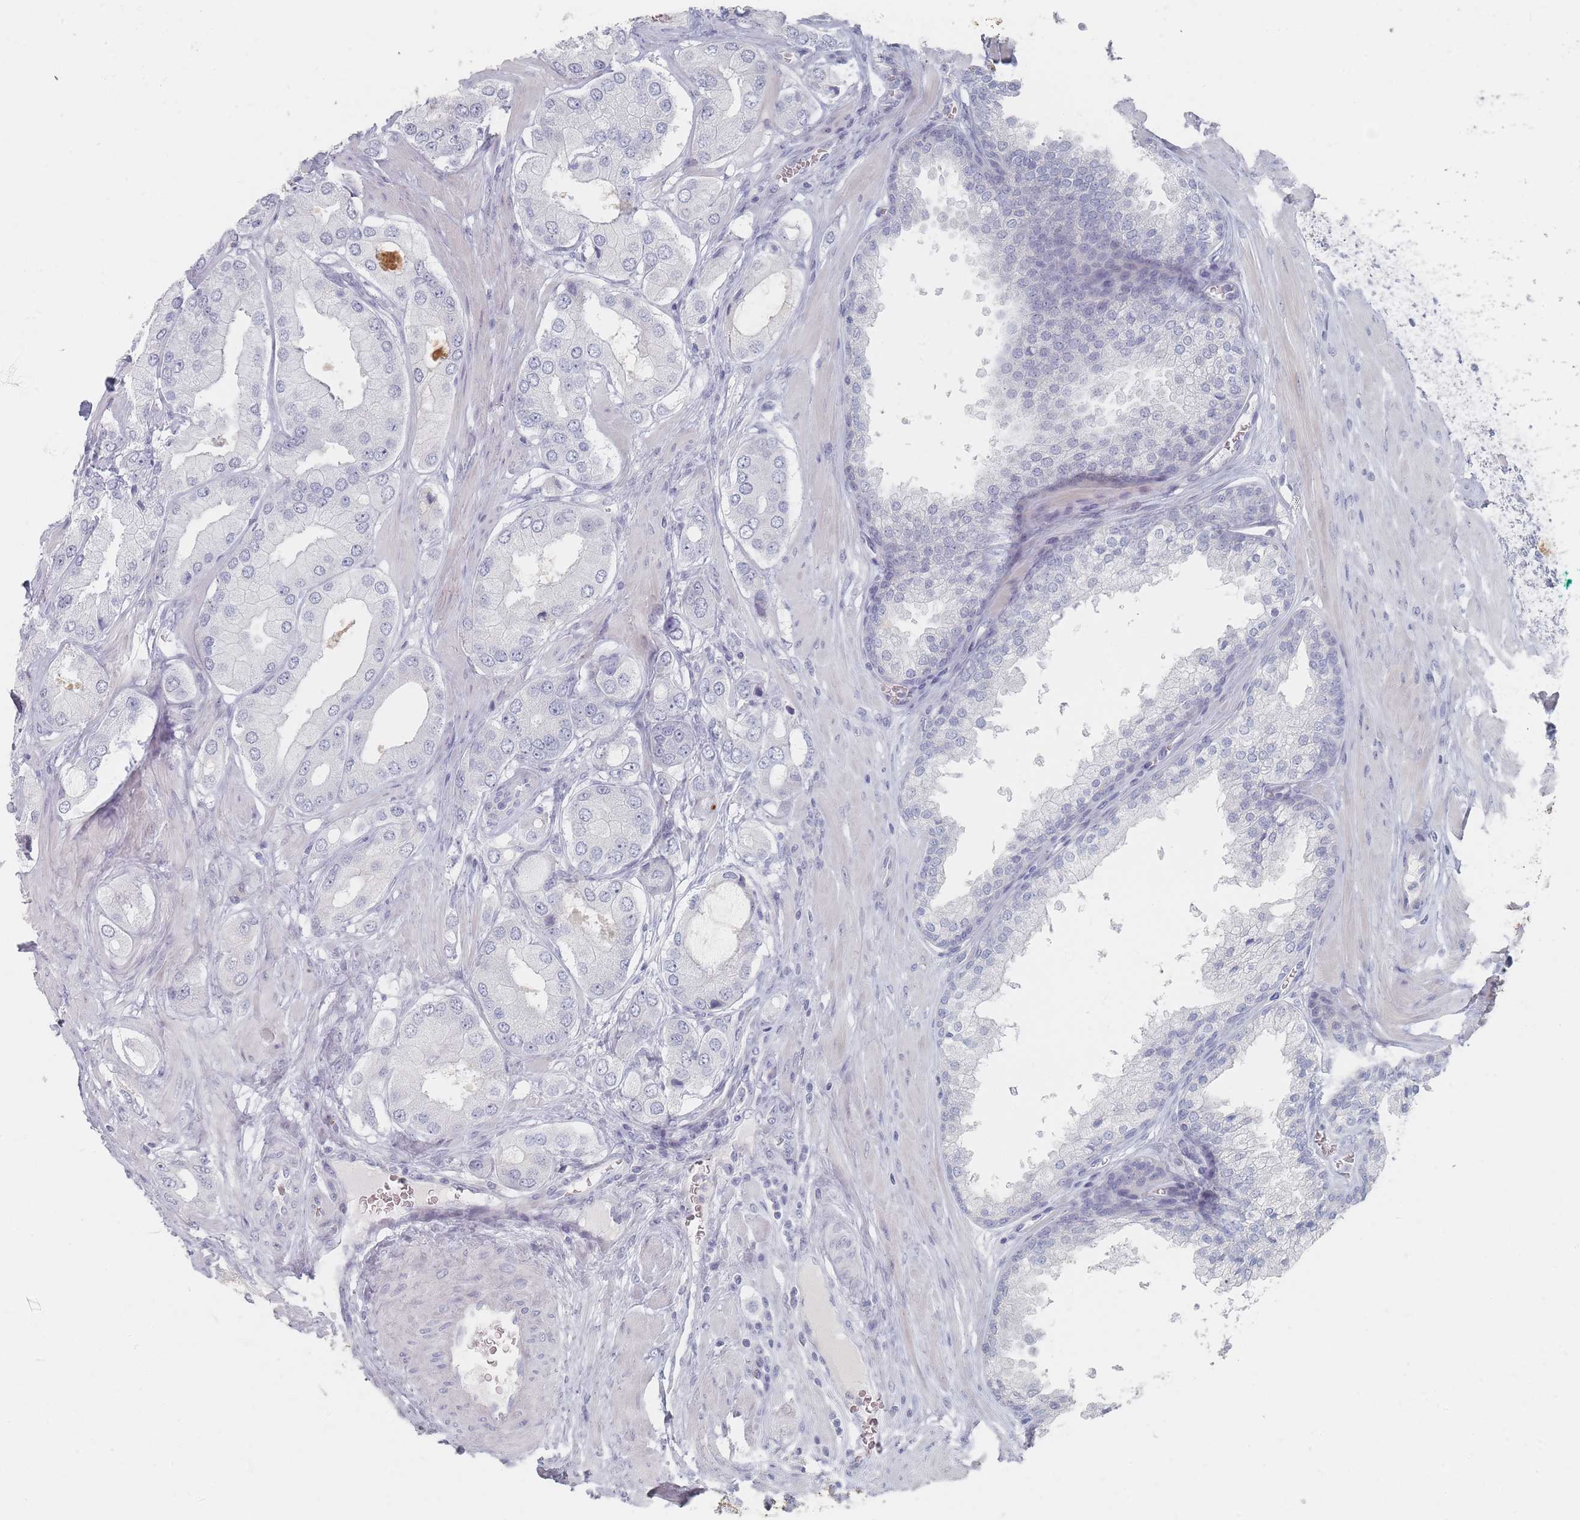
{"staining": {"intensity": "negative", "quantity": "none", "location": "none"}, "tissue": "prostate cancer", "cell_type": "Tumor cells", "image_type": "cancer", "snomed": [{"axis": "morphology", "description": "Adenocarcinoma, Low grade"}, {"axis": "topography", "description": "Prostate"}], "caption": "Immunohistochemistry of human prostate cancer displays no expression in tumor cells. Nuclei are stained in blue.", "gene": "CD37", "patient": {"sex": "male", "age": 42}}